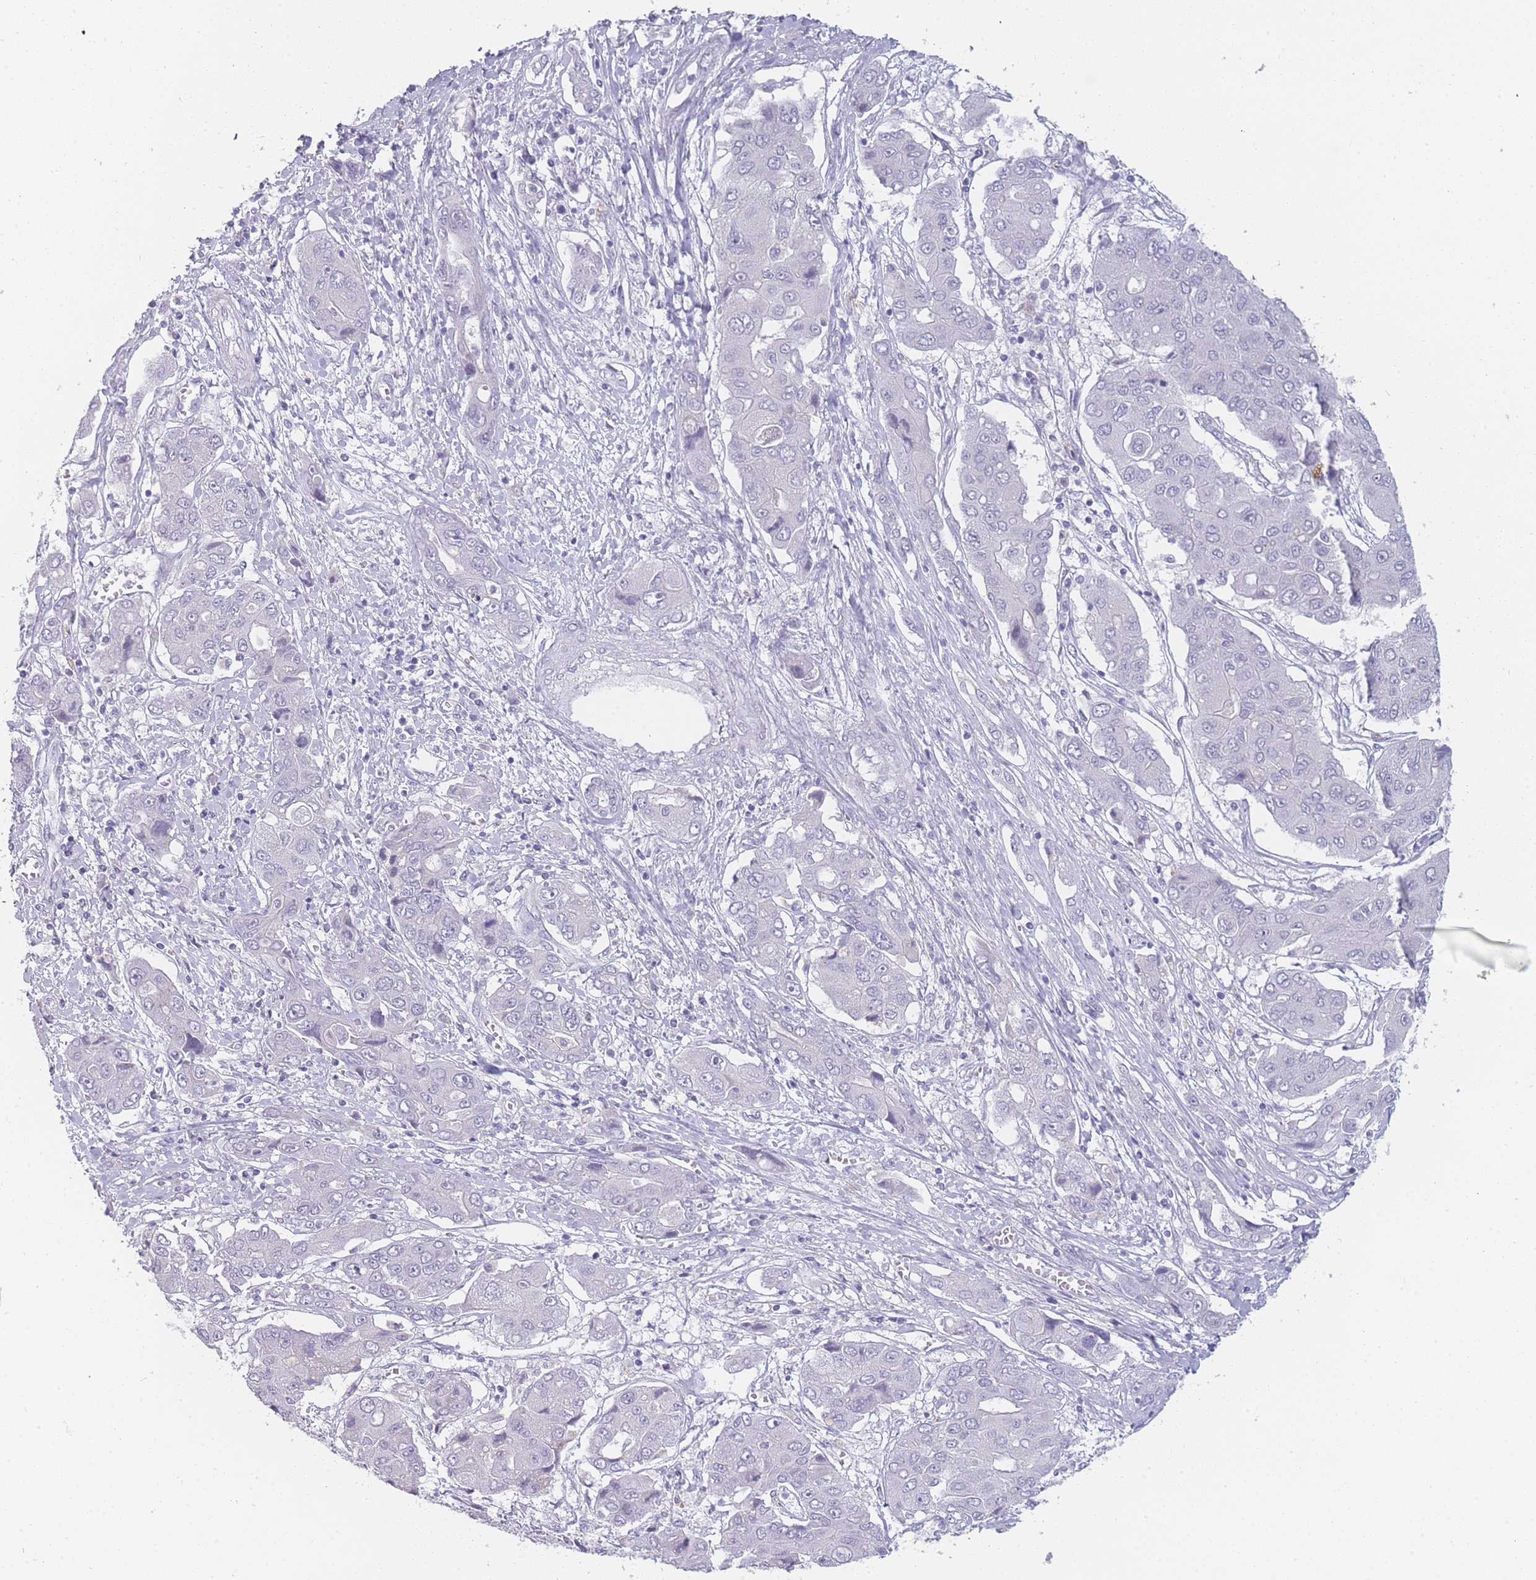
{"staining": {"intensity": "negative", "quantity": "none", "location": "none"}, "tissue": "liver cancer", "cell_type": "Tumor cells", "image_type": "cancer", "snomed": [{"axis": "morphology", "description": "Cholangiocarcinoma"}, {"axis": "topography", "description": "Liver"}], "caption": "This is a histopathology image of IHC staining of cholangiocarcinoma (liver), which shows no positivity in tumor cells.", "gene": "INS", "patient": {"sex": "male", "age": 67}}